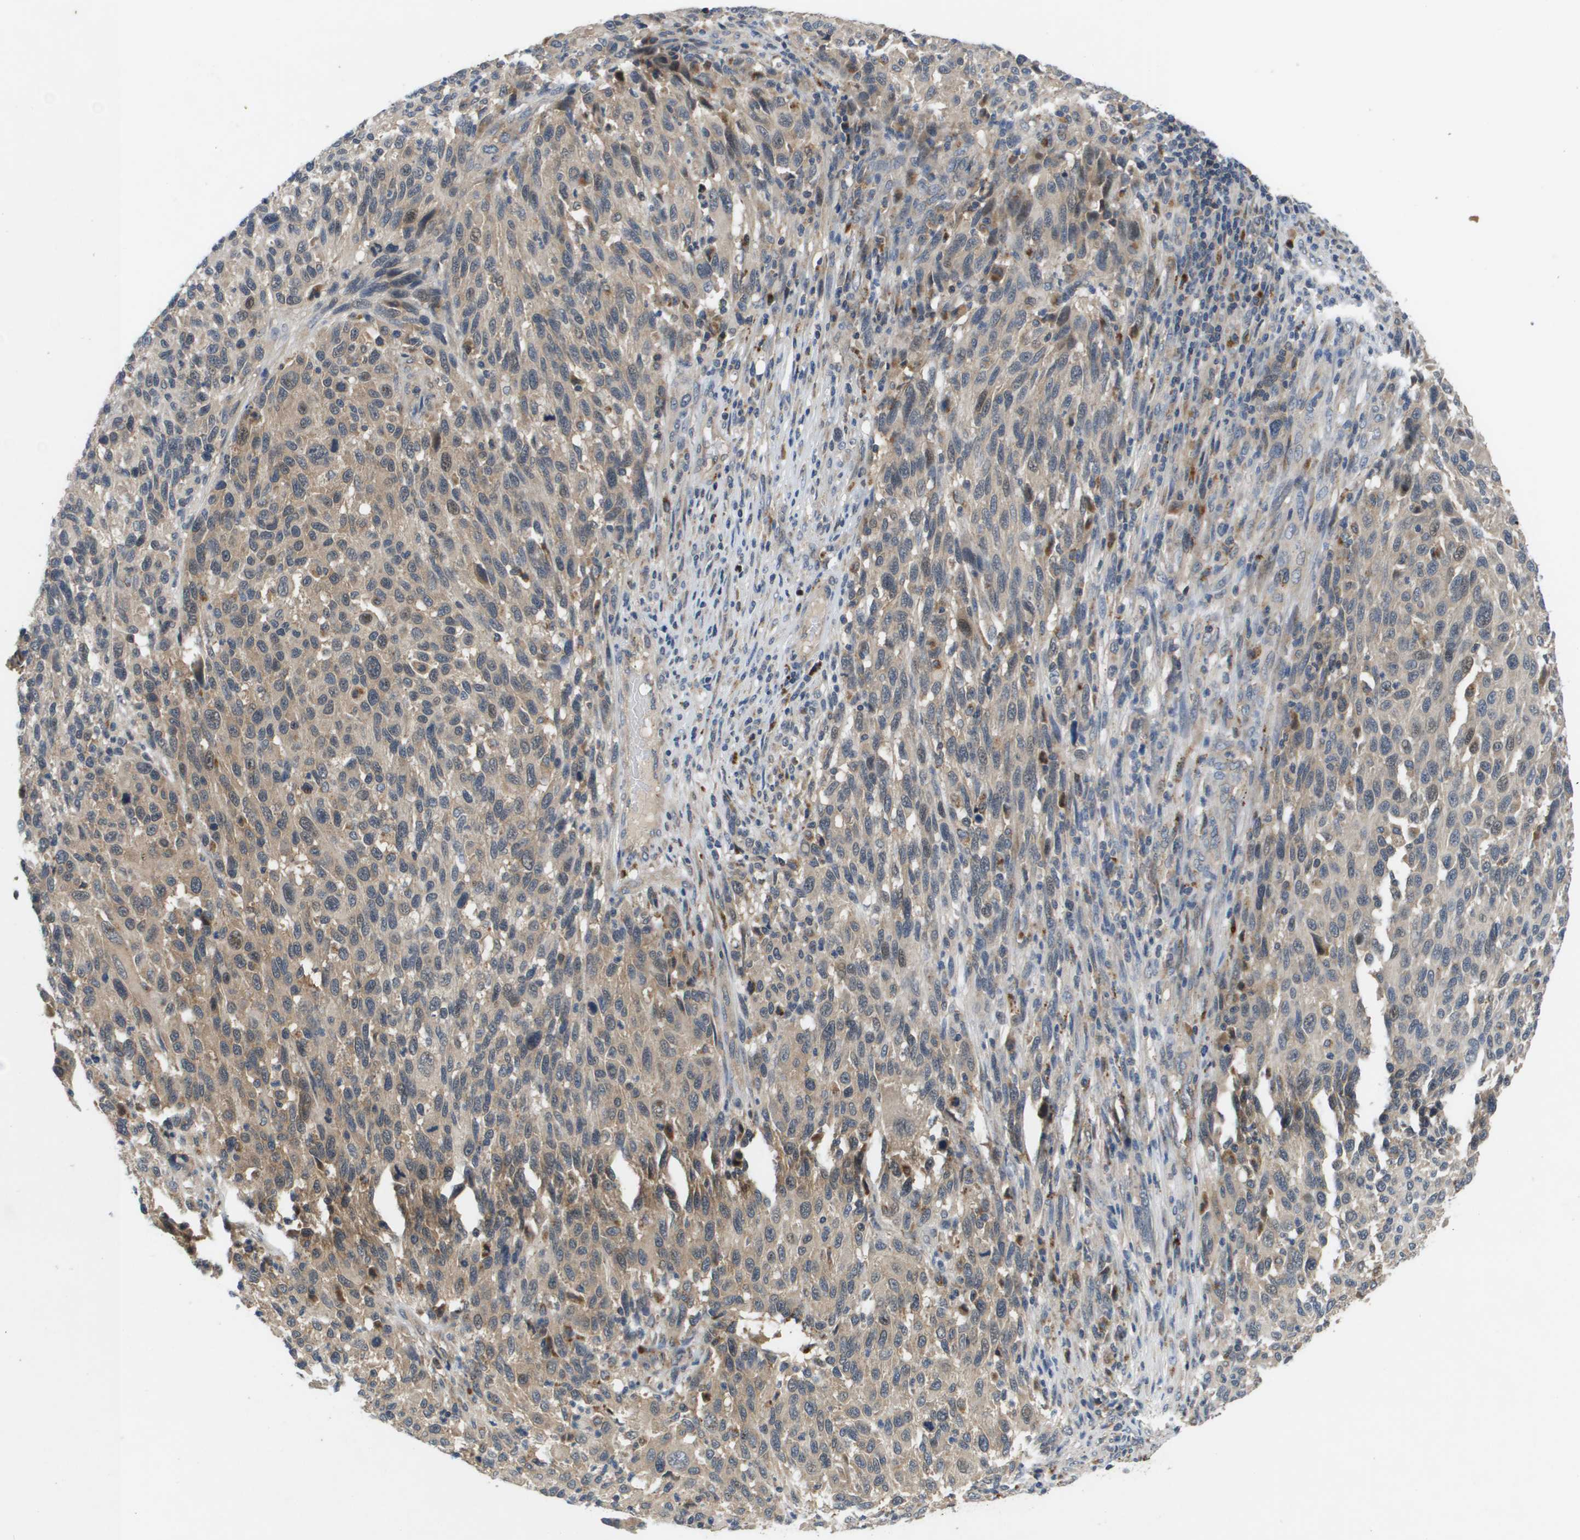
{"staining": {"intensity": "weak", "quantity": "25%-75%", "location": "cytoplasmic/membranous"}, "tissue": "melanoma", "cell_type": "Tumor cells", "image_type": "cancer", "snomed": [{"axis": "morphology", "description": "Malignant melanoma, Metastatic site"}, {"axis": "topography", "description": "Lymph node"}], "caption": "Immunohistochemical staining of malignant melanoma (metastatic site) demonstrates low levels of weak cytoplasmic/membranous protein staining in approximately 25%-75% of tumor cells. (Brightfield microscopy of DAB IHC at high magnification).", "gene": "SLC25A20", "patient": {"sex": "male", "age": 61}}